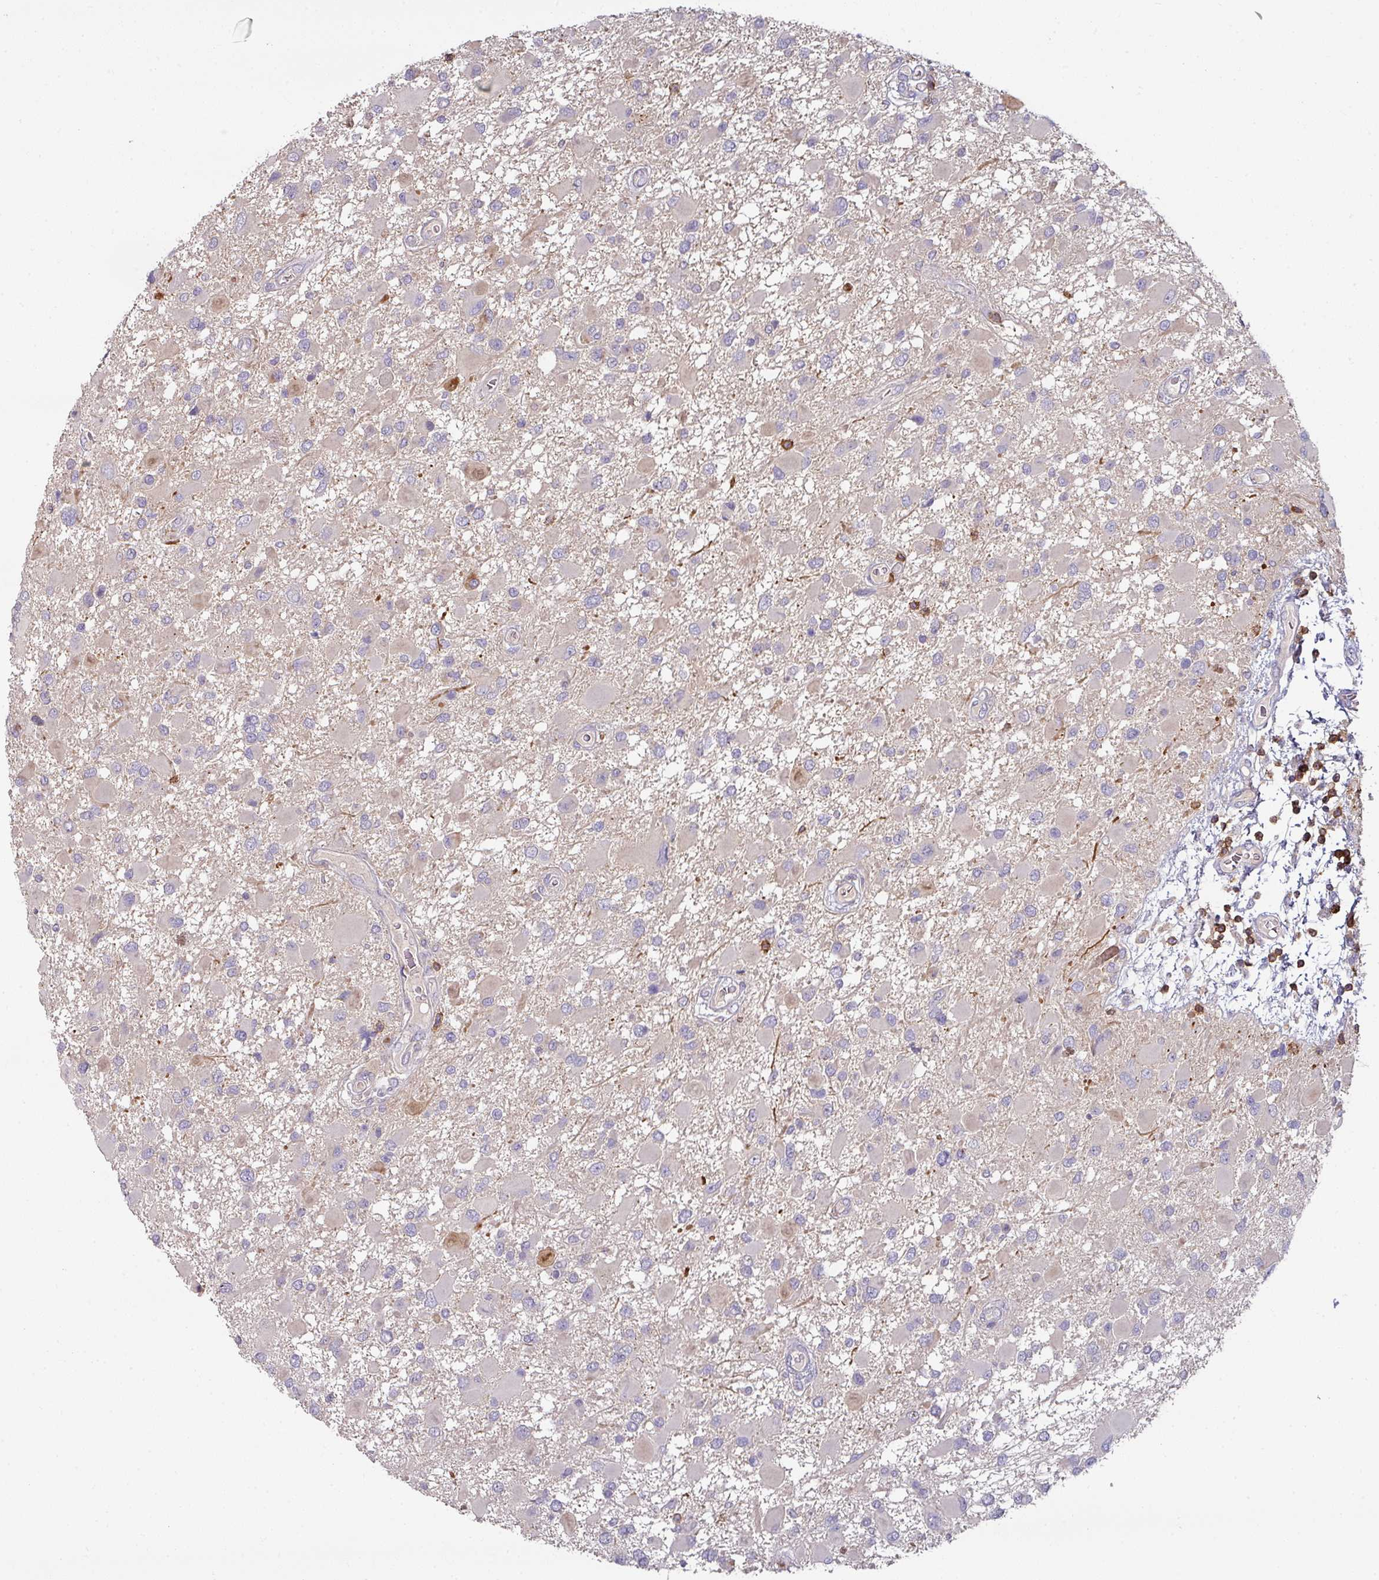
{"staining": {"intensity": "negative", "quantity": "none", "location": "none"}, "tissue": "glioma", "cell_type": "Tumor cells", "image_type": "cancer", "snomed": [{"axis": "morphology", "description": "Glioma, malignant, High grade"}, {"axis": "topography", "description": "Brain"}], "caption": "This is a histopathology image of immunohistochemistry staining of malignant glioma (high-grade), which shows no positivity in tumor cells. The staining was performed using DAB to visualize the protein expression in brown, while the nuclei were stained in blue with hematoxylin (Magnification: 20x).", "gene": "CD3G", "patient": {"sex": "male", "age": 53}}